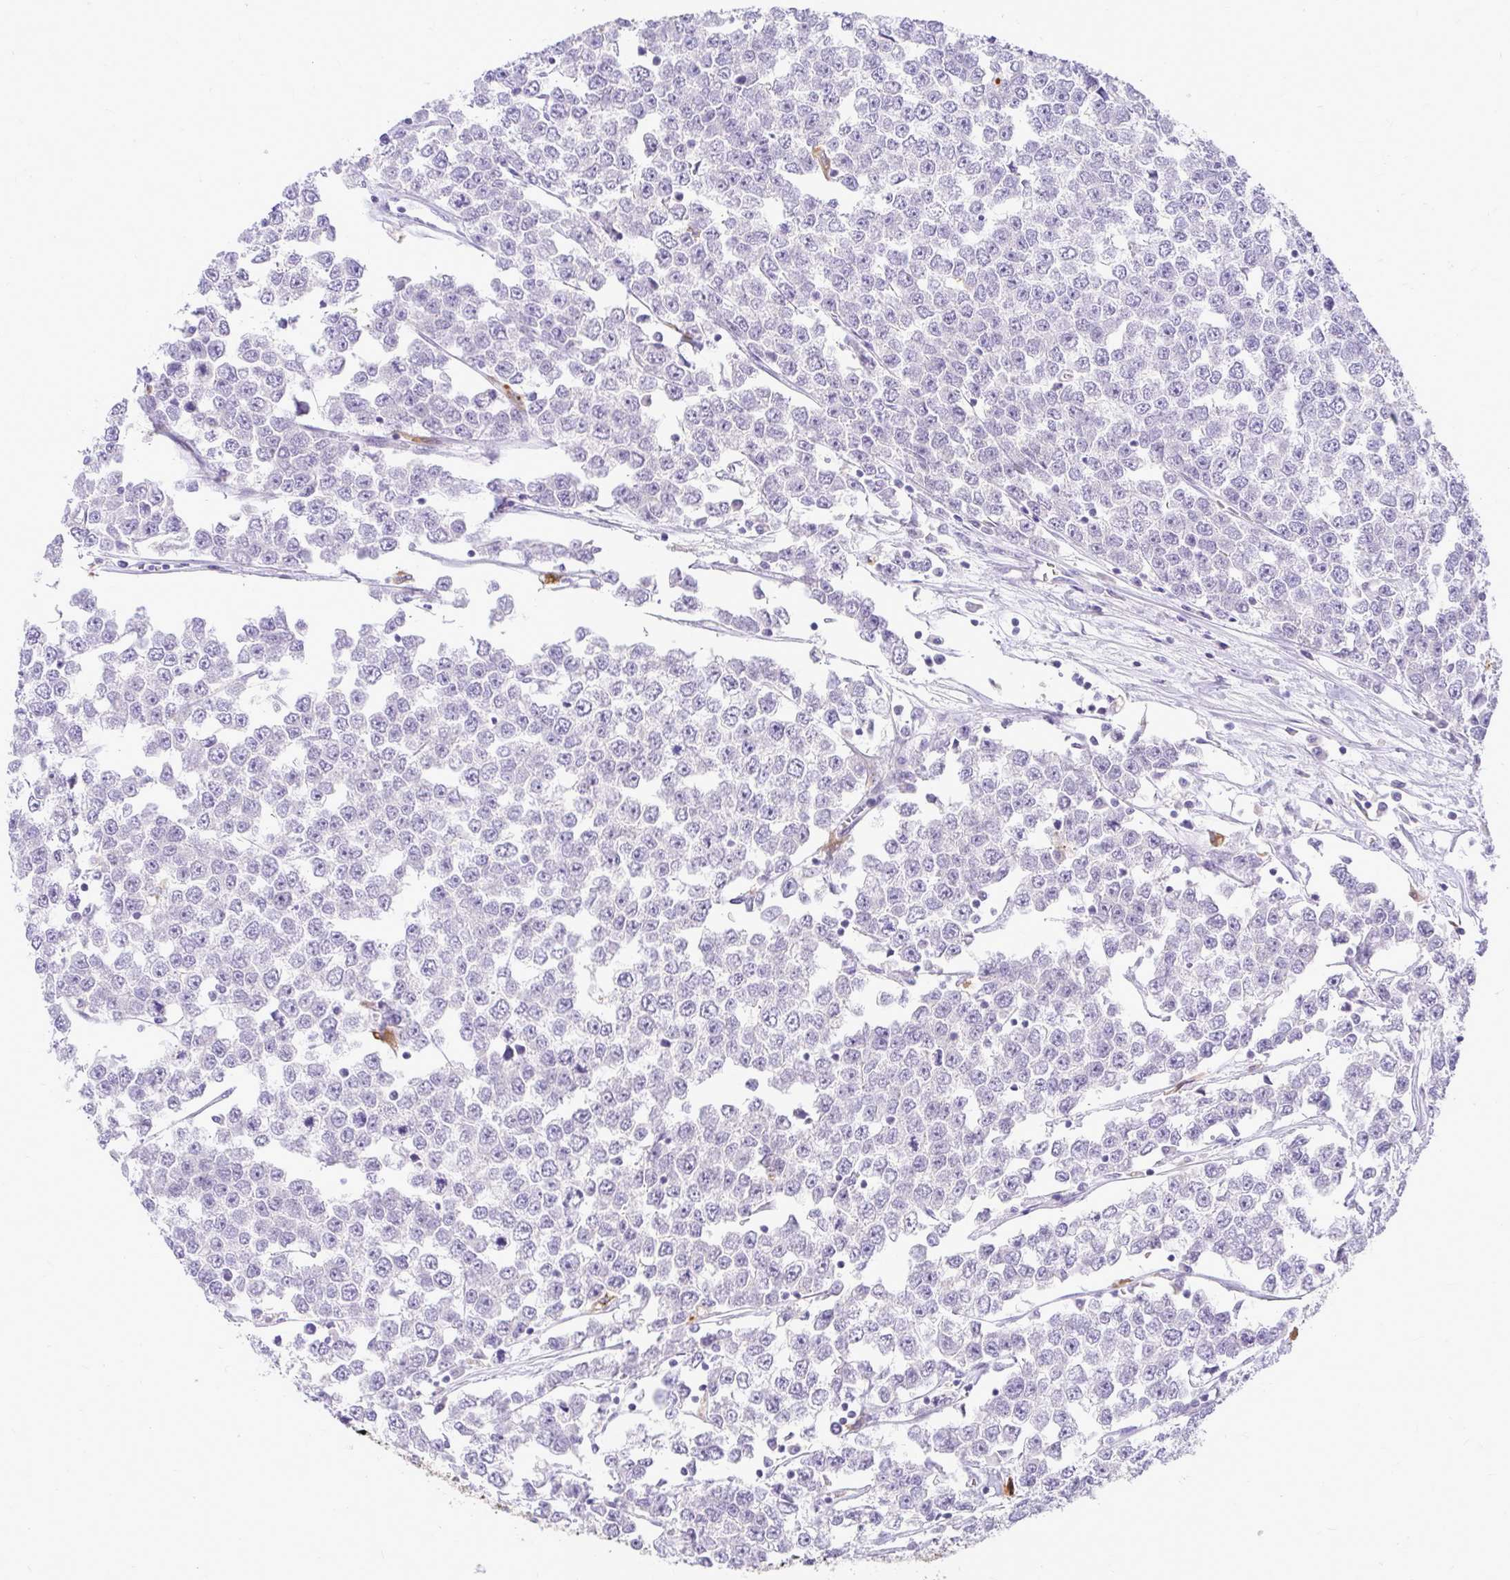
{"staining": {"intensity": "negative", "quantity": "none", "location": "none"}, "tissue": "testis cancer", "cell_type": "Tumor cells", "image_type": "cancer", "snomed": [{"axis": "morphology", "description": "Seminoma, NOS"}, {"axis": "morphology", "description": "Carcinoma, Embryonal, NOS"}, {"axis": "topography", "description": "Testis"}], "caption": "Immunohistochemistry histopathology image of neoplastic tissue: human seminoma (testis) stained with DAB (3,3'-diaminobenzidine) shows no significant protein positivity in tumor cells.", "gene": "PKN3", "patient": {"sex": "male", "age": 52}}